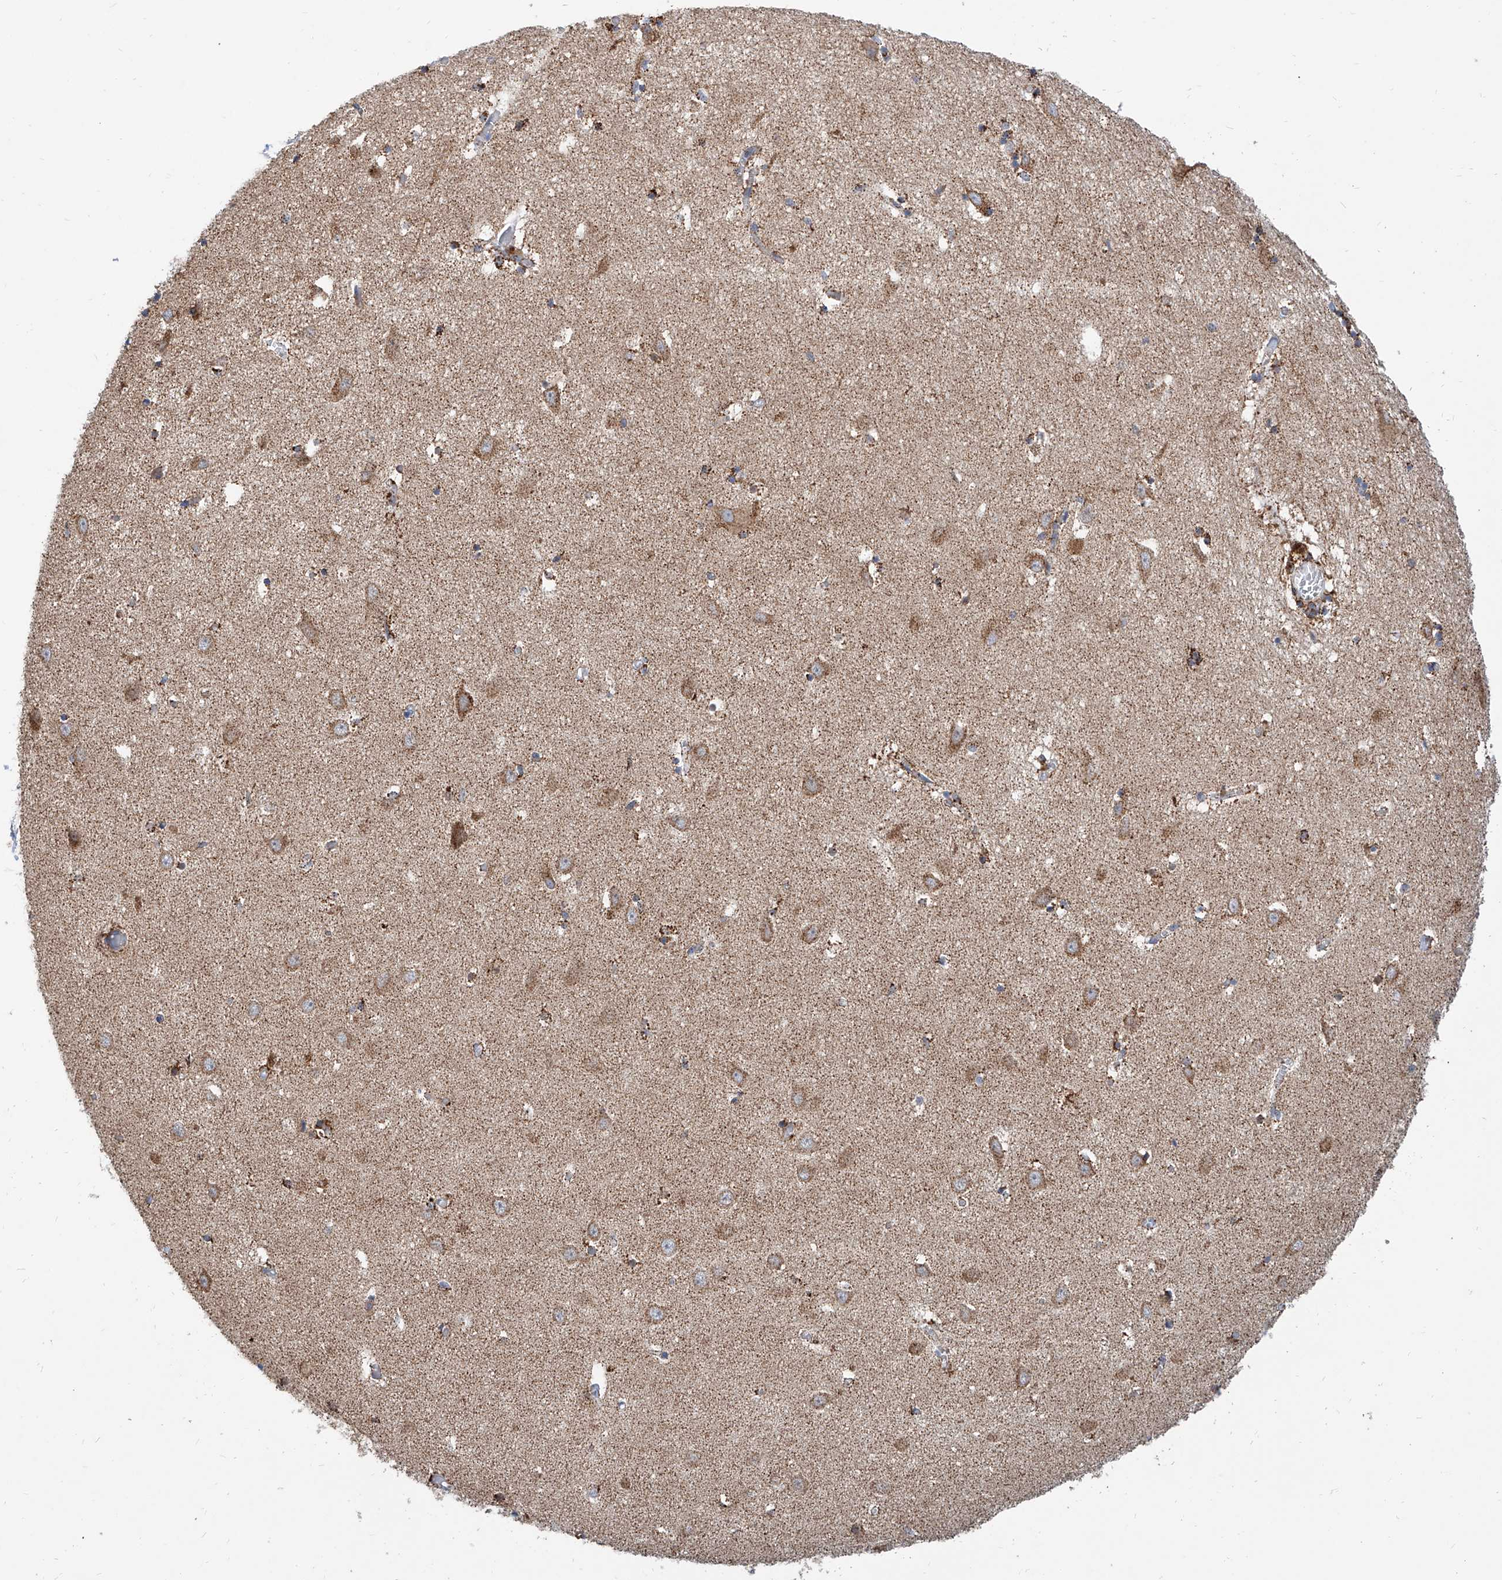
{"staining": {"intensity": "weak", "quantity": "25%-75%", "location": "cytoplasmic/membranous"}, "tissue": "hippocampus", "cell_type": "Glial cells", "image_type": "normal", "snomed": [{"axis": "morphology", "description": "Normal tissue, NOS"}, {"axis": "topography", "description": "Hippocampus"}], "caption": "Brown immunohistochemical staining in normal human hippocampus demonstrates weak cytoplasmic/membranous positivity in approximately 25%-75% of glial cells.", "gene": "CPNE5", "patient": {"sex": "female", "age": 64}}